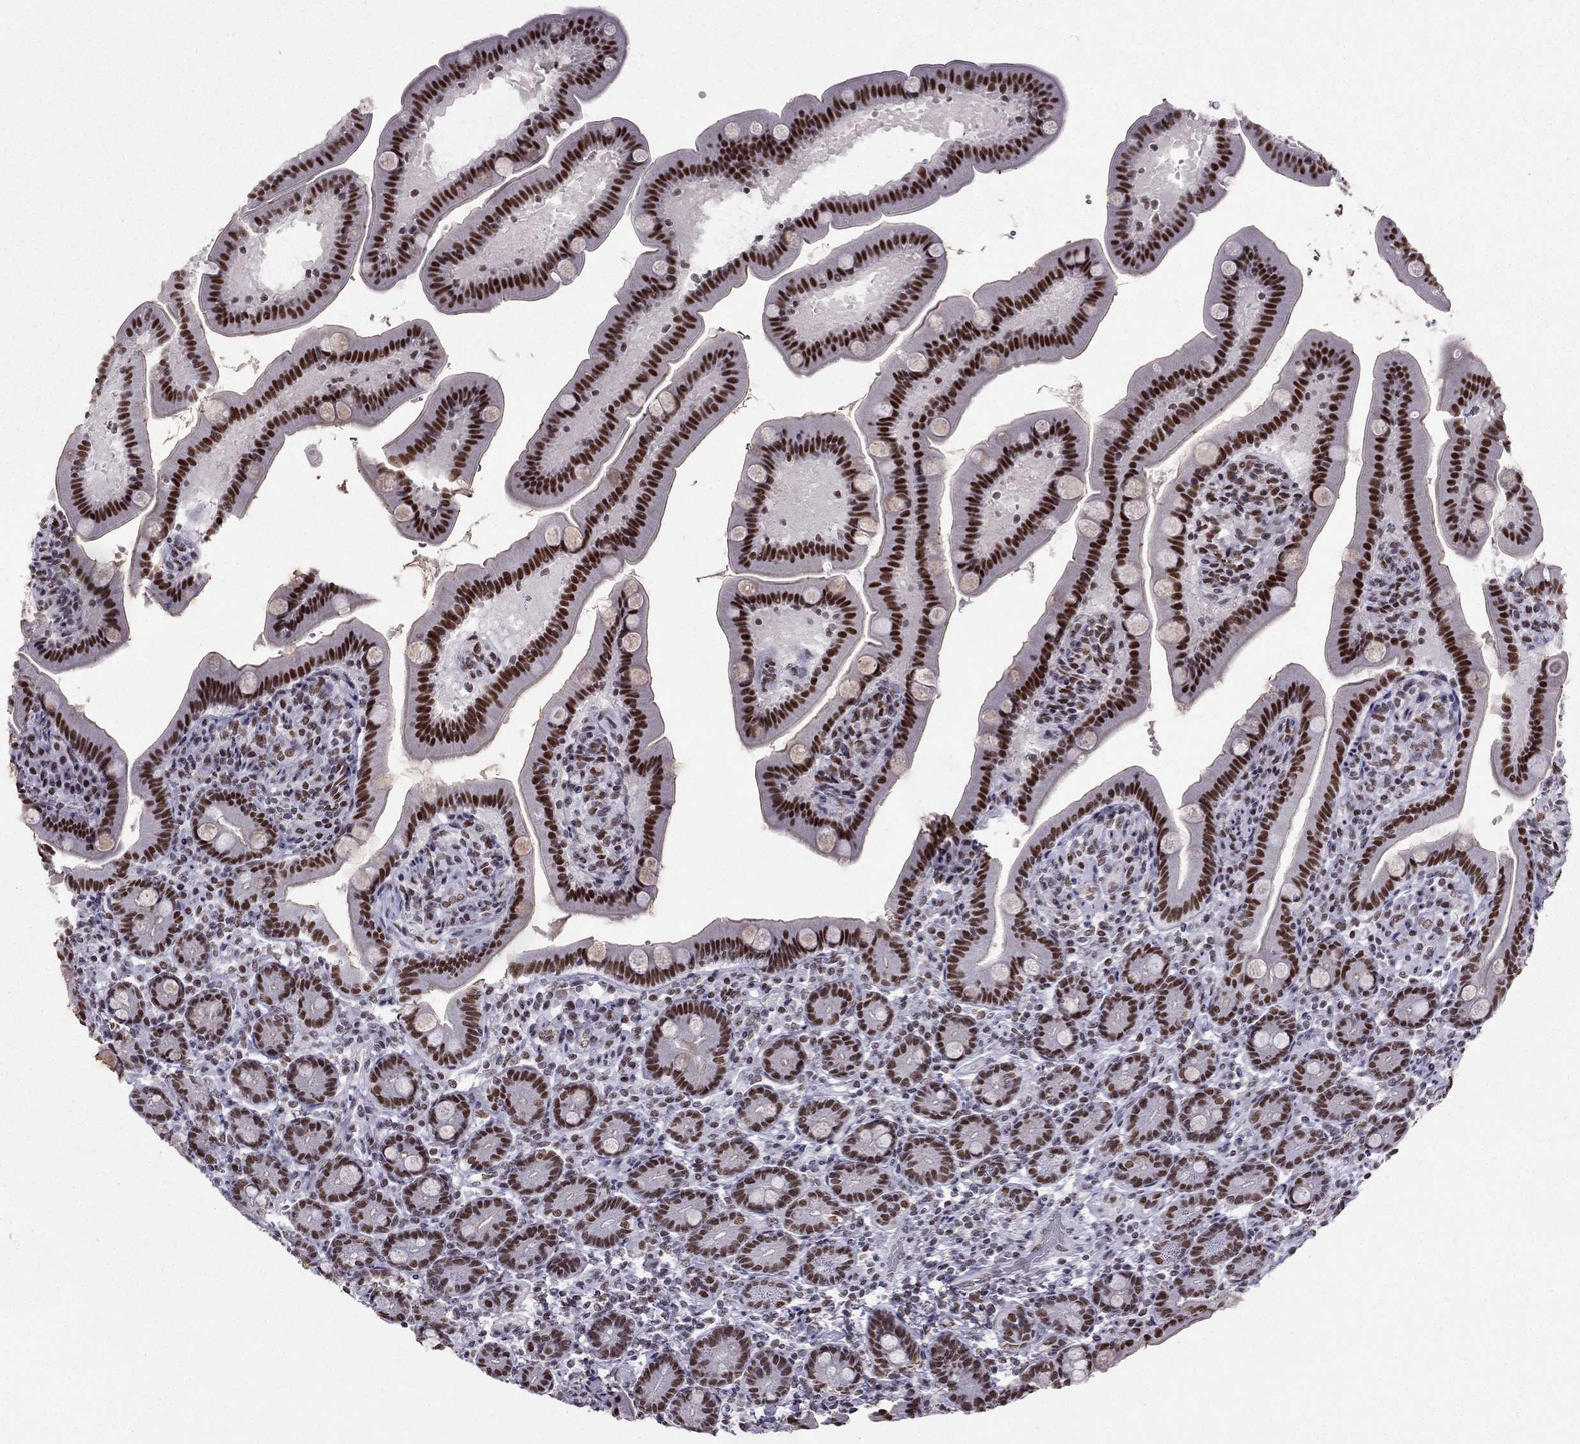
{"staining": {"intensity": "strong", "quantity": ">75%", "location": "nuclear"}, "tissue": "small intestine", "cell_type": "Glandular cells", "image_type": "normal", "snomed": [{"axis": "morphology", "description": "Normal tissue, NOS"}, {"axis": "topography", "description": "Small intestine"}], "caption": "Immunohistochemistry (IHC) staining of unremarkable small intestine, which exhibits high levels of strong nuclear staining in about >75% of glandular cells indicating strong nuclear protein expression. The staining was performed using DAB (brown) for protein detection and nuclei were counterstained in hematoxylin (blue).", "gene": "ZNF420", "patient": {"sex": "male", "age": 66}}